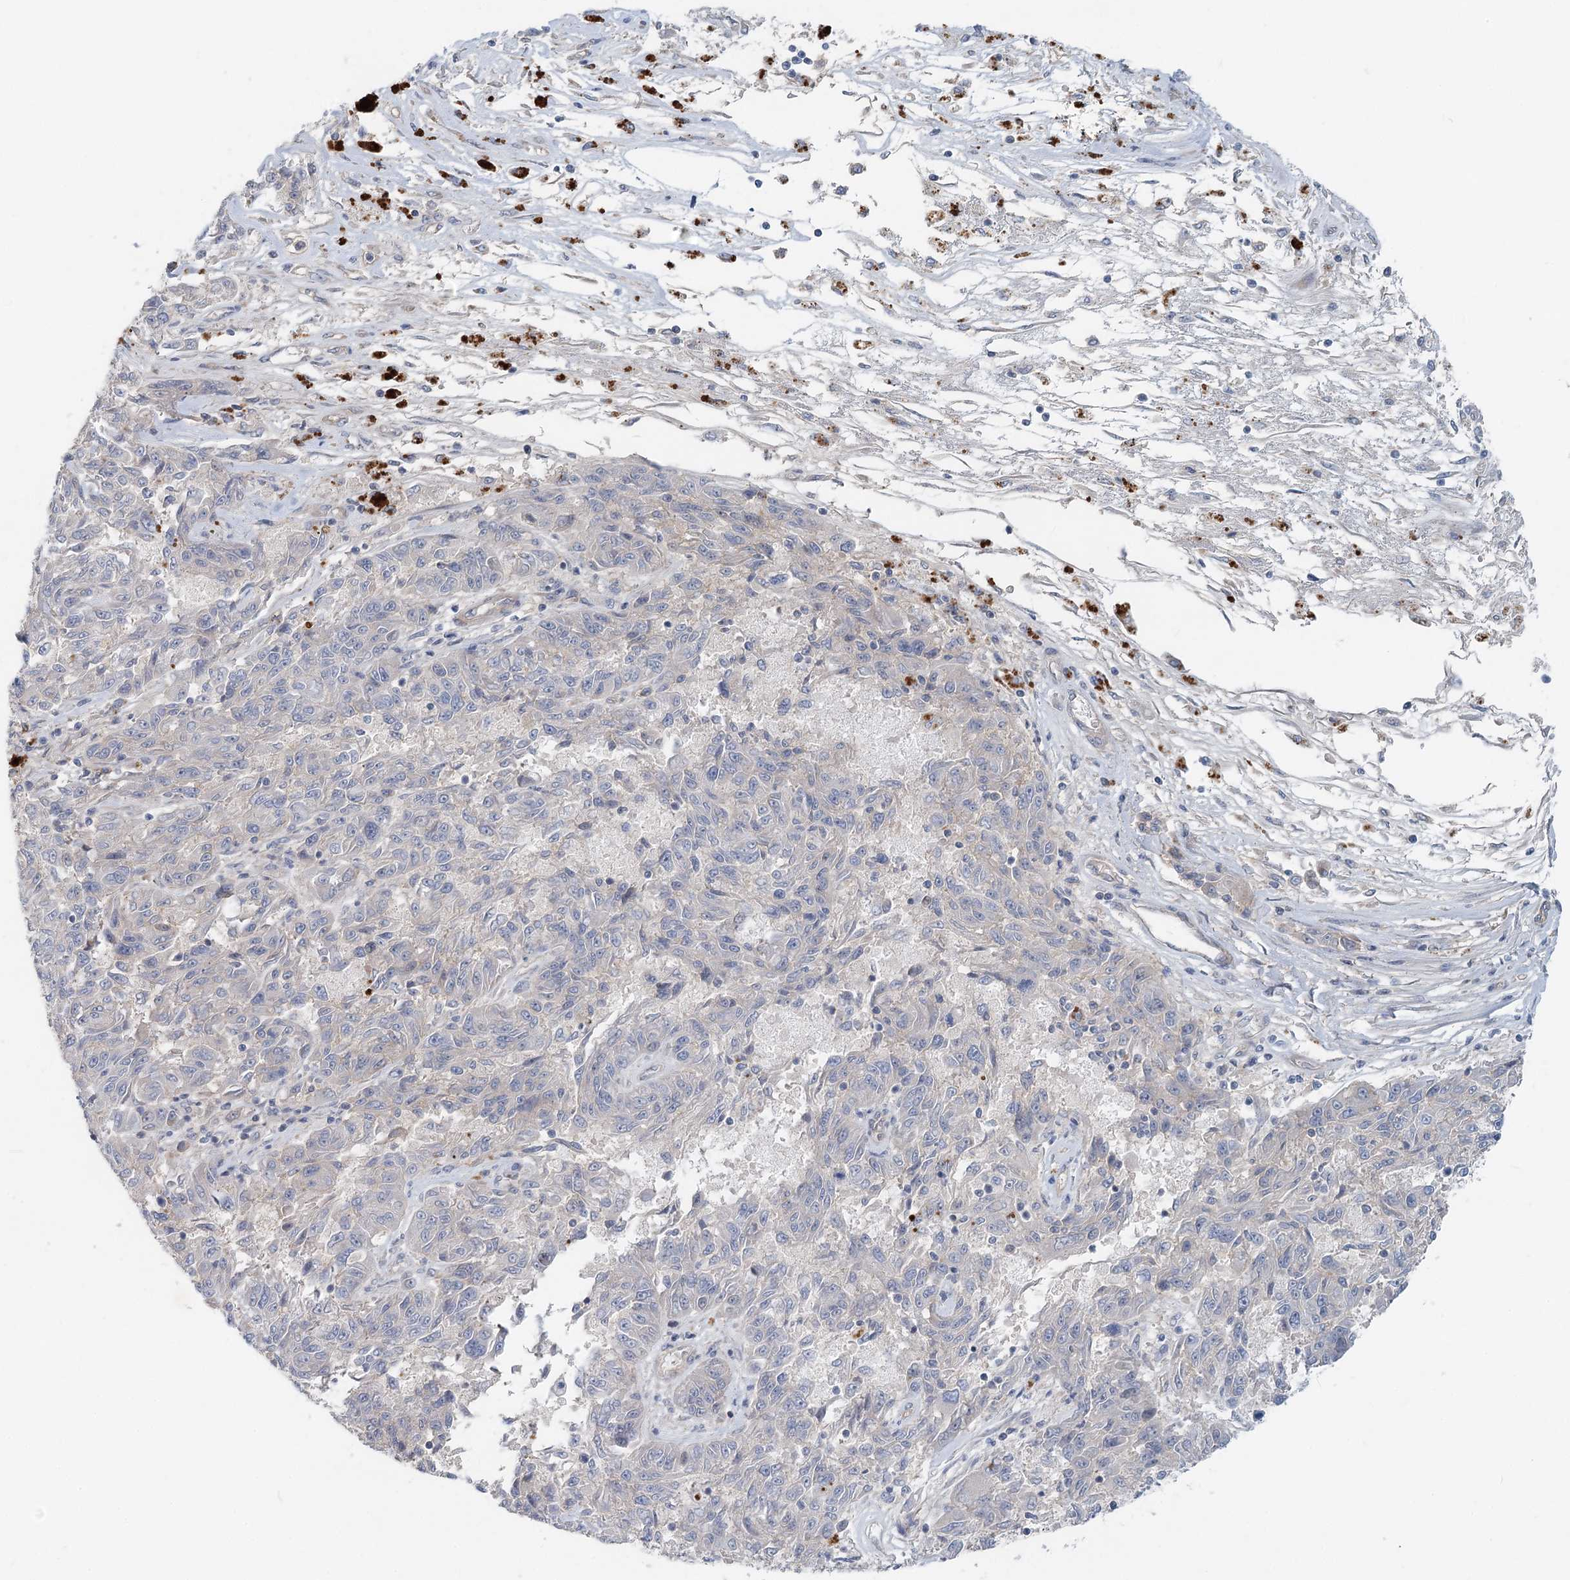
{"staining": {"intensity": "negative", "quantity": "none", "location": "none"}, "tissue": "melanoma", "cell_type": "Tumor cells", "image_type": "cancer", "snomed": [{"axis": "morphology", "description": "Malignant melanoma, NOS"}, {"axis": "topography", "description": "Skin"}], "caption": "The immunohistochemistry histopathology image has no significant positivity in tumor cells of melanoma tissue. (Brightfield microscopy of DAB IHC at high magnification).", "gene": "DNMBP", "patient": {"sex": "male", "age": 53}}